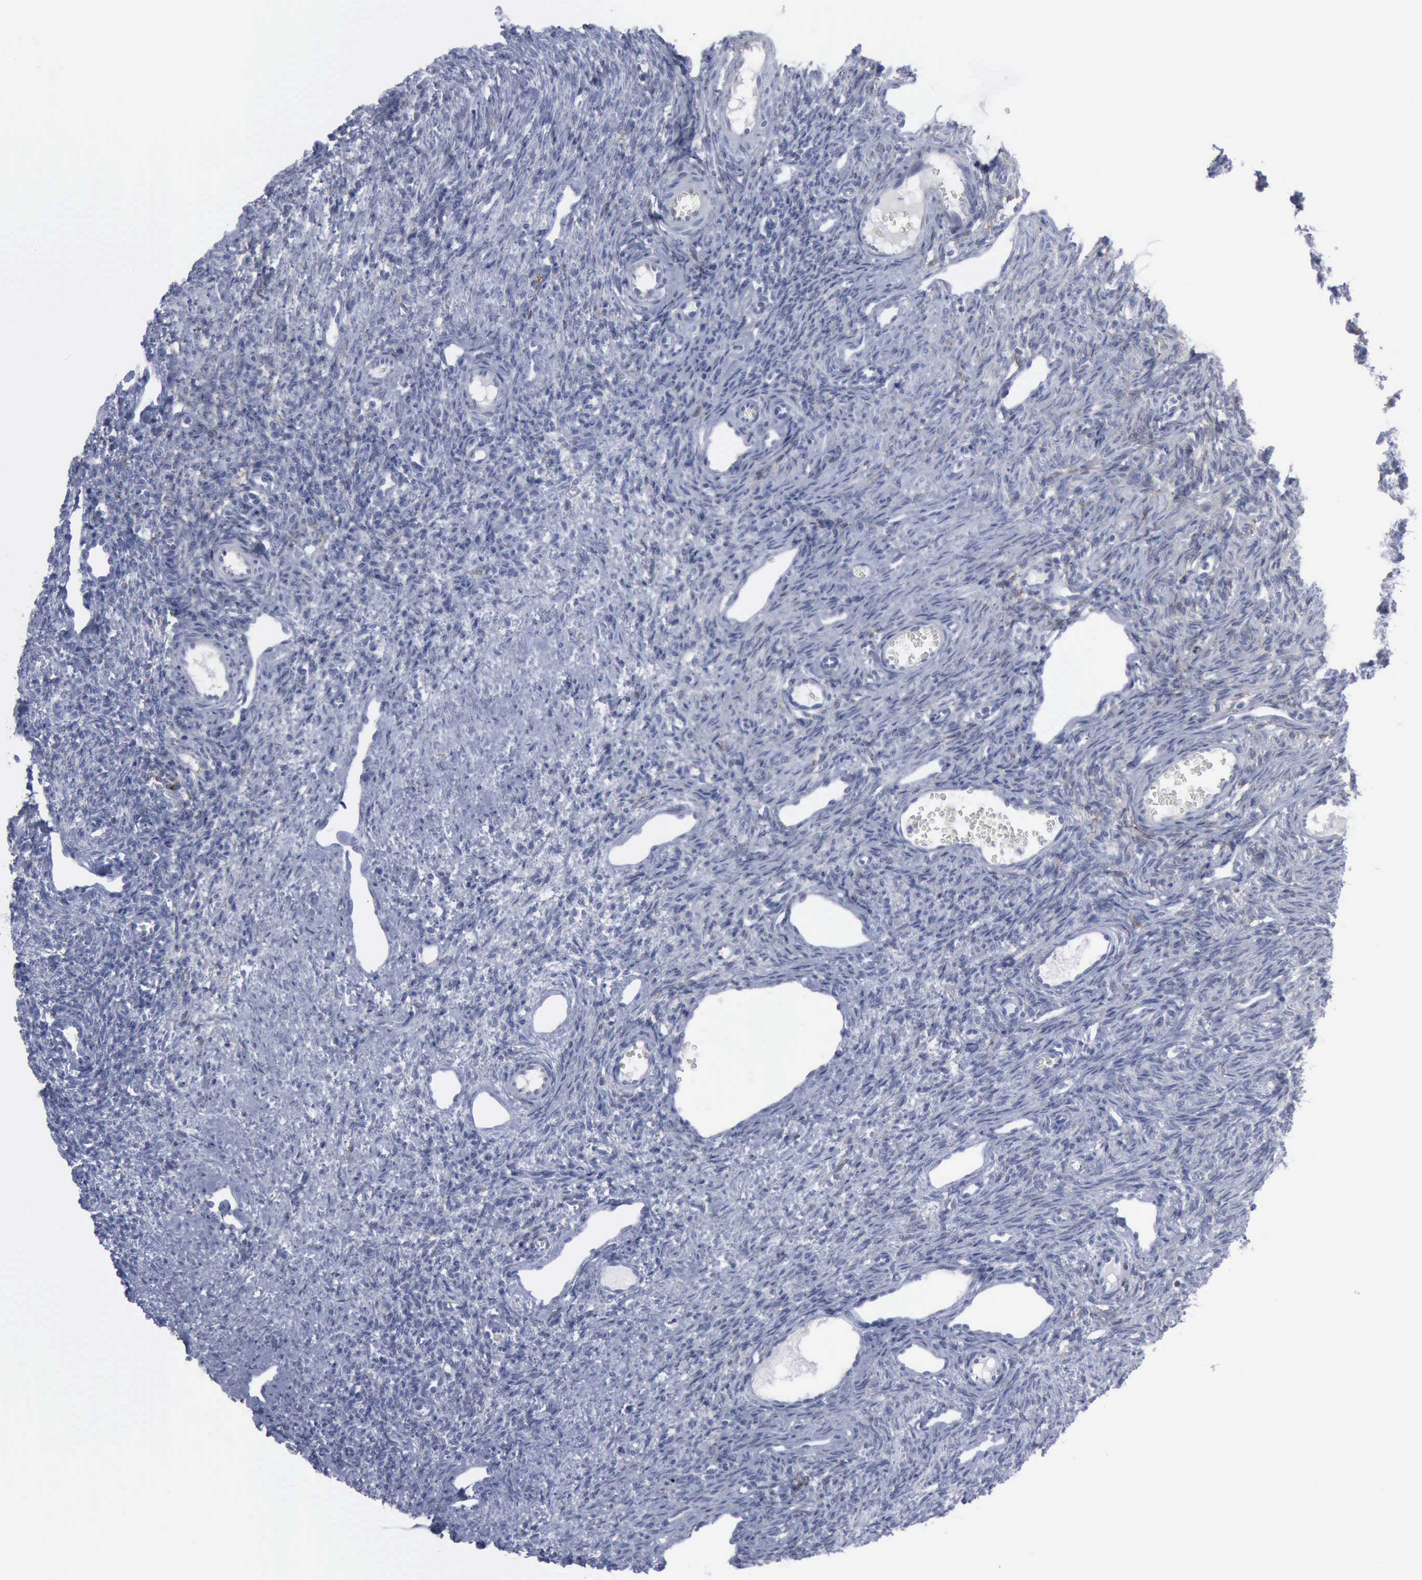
{"staining": {"intensity": "negative", "quantity": "none", "location": "none"}, "tissue": "ovary", "cell_type": "Ovarian stroma cells", "image_type": "normal", "snomed": [{"axis": "morphology", "description": "Normal tissue, NOS"}, {"axis": "topography", "description": "Ovary"}], "caption": "An immunohistochemistry (IHC) image of normal ovary is shown. There is no staining in ovarian stroma cells of ovary. (DAB immunohistochemistry with hematoxylin counter stain).", "gene": "VCAM1", "patient": {"sex": "female", "age": 33}}